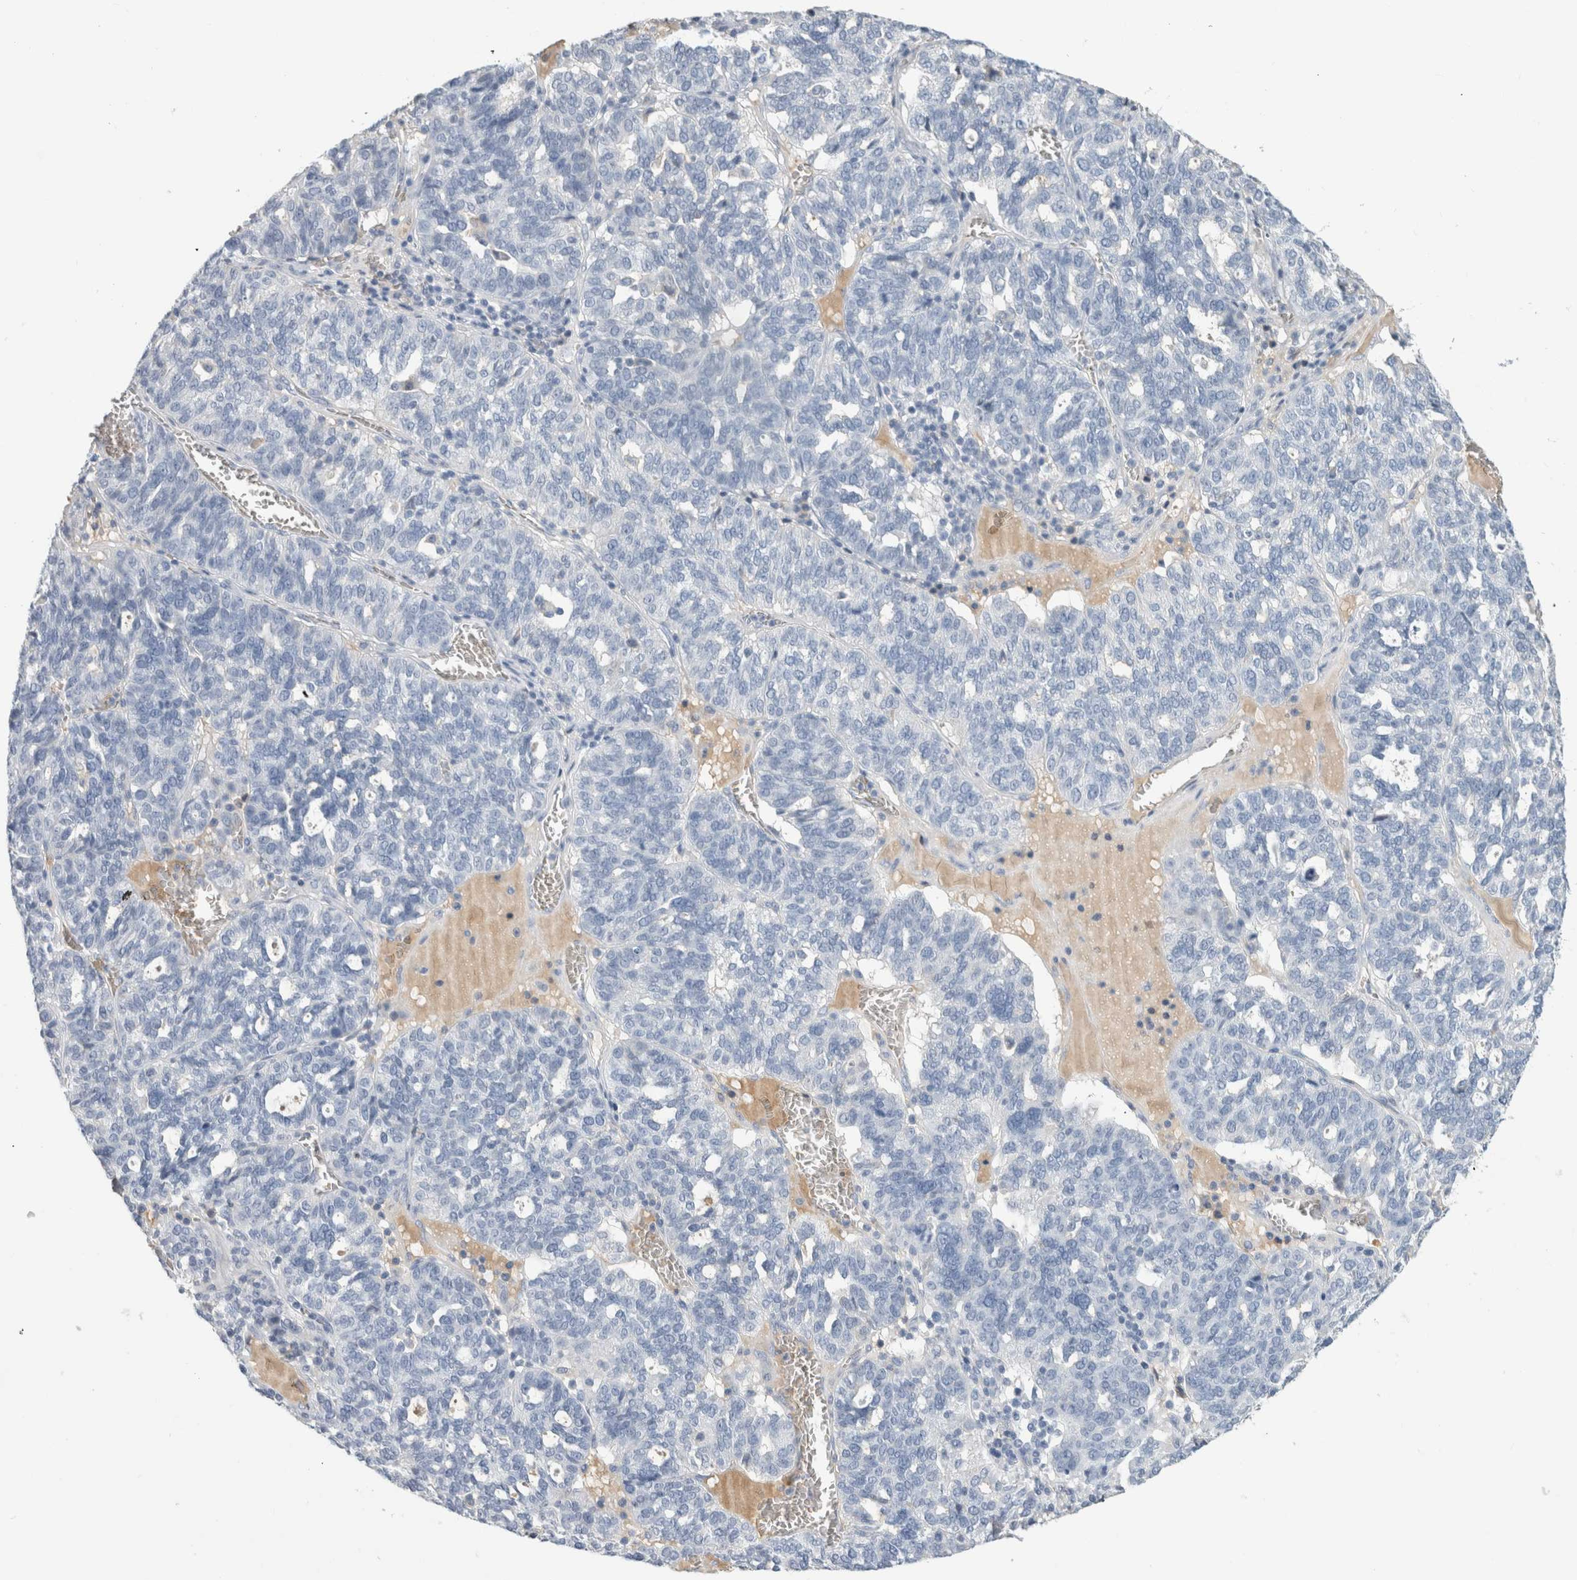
{"staining": {"intensity": "negative", "quantity": "none", "location": "none"}, "tissue": "ovarian cancer", "cell_type": "Tumor cells", "image_type": "cancer", "snomed": [{"axis": "morphology", "description": "Cystadenocarcinoma, serous, NOS"}, {"axis": "topography", "description": "Ovary"}], "caption": "Tumor cells show no significant positivity in ovarian cancer (serous cystadenocarcinoma).", "gene": "CA1", "patient": {"sex": "female", "age": 59}}